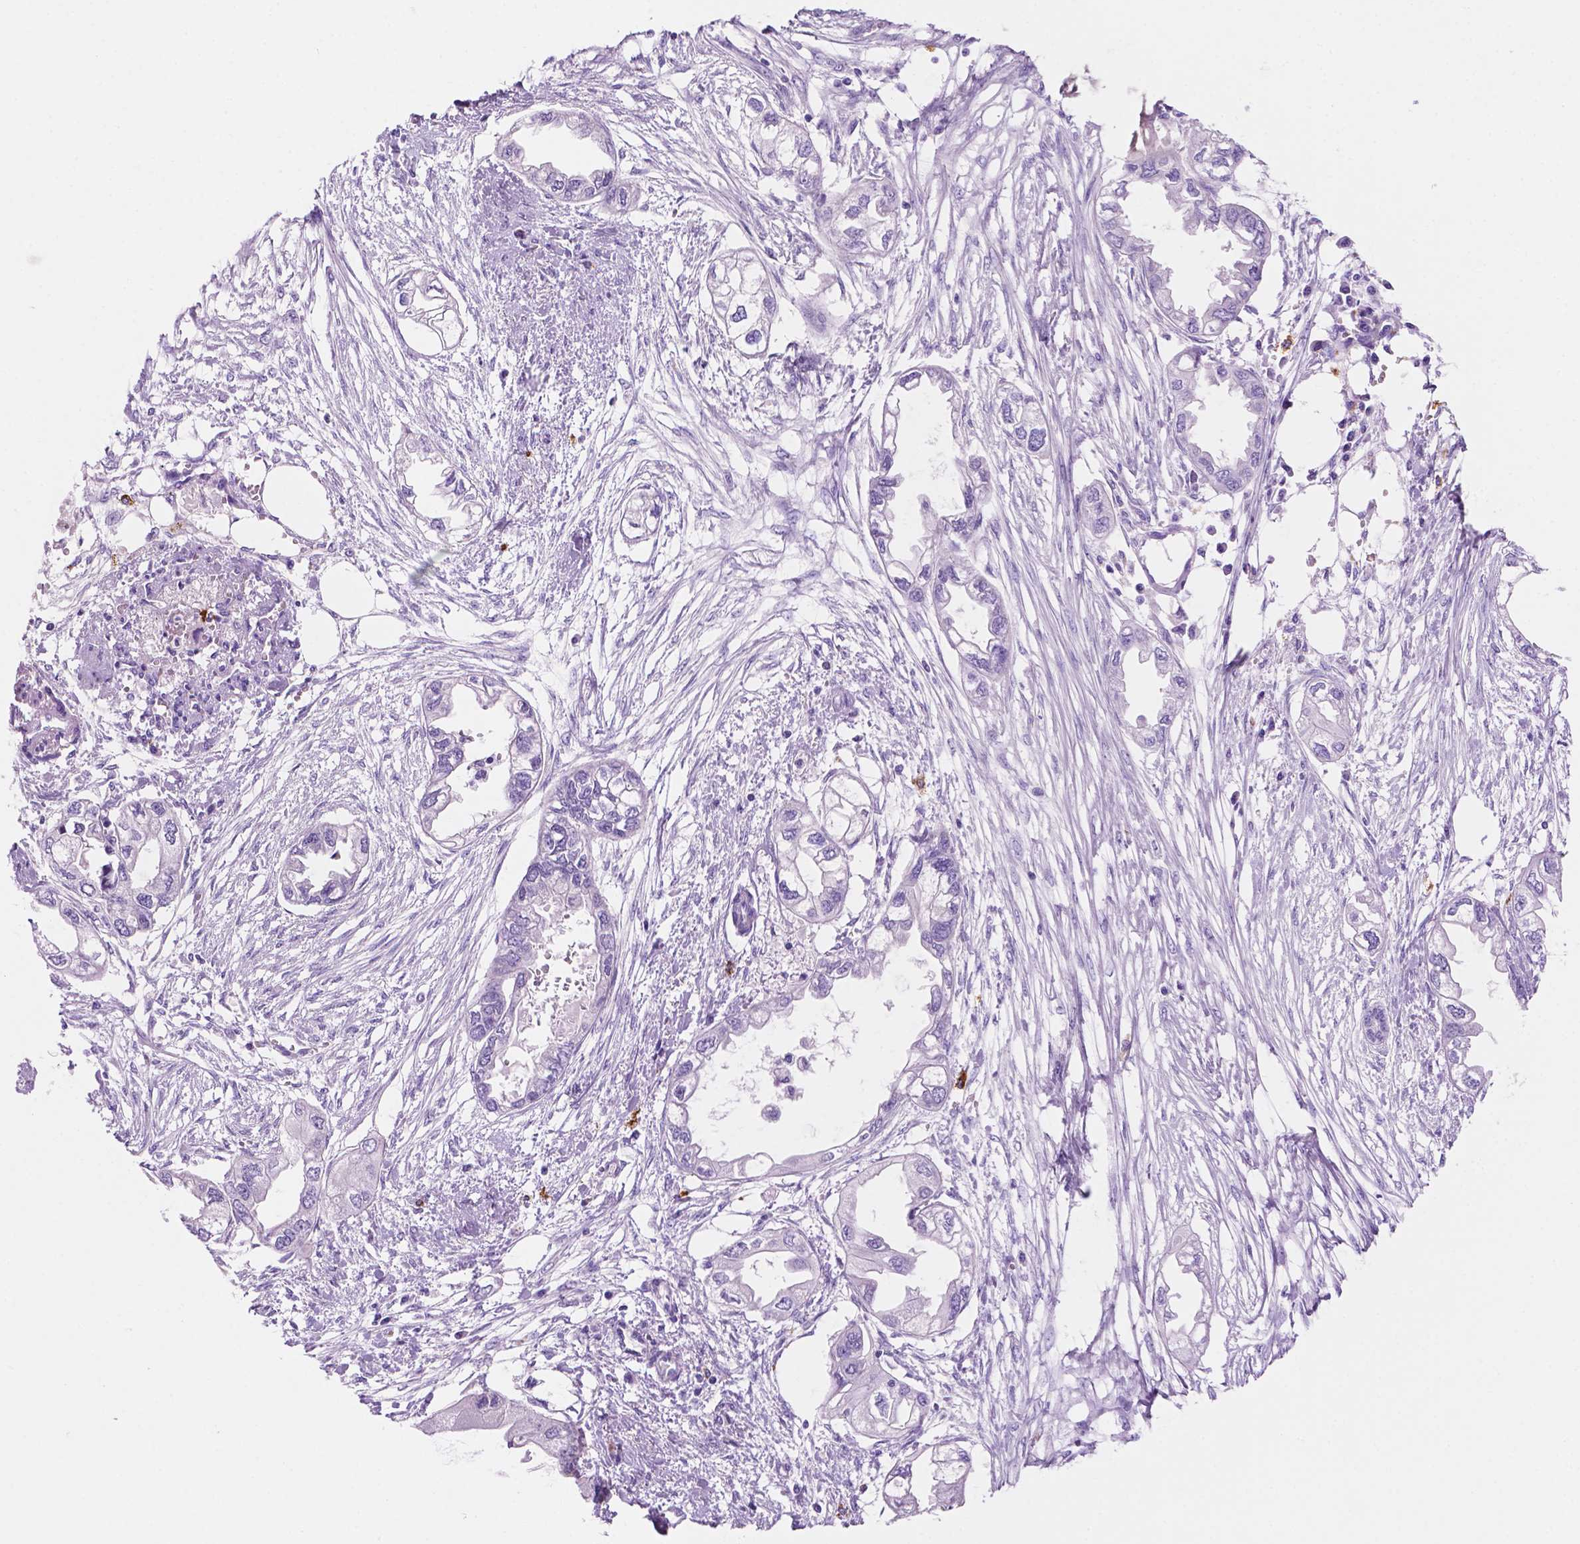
{"staining": {"intensity": "negative", "quantity": "none", "location": "none"}, "tissue": "endometrial cancer", "cell_type": "Tumor cells", "image_type": "cancer", "snomed": [{"axis": "morphology", "description": "Adenocarcinoma, NOS"}, {"axis": "morphology", "description": "Adenocarcinoma, metastatic, NOS"}, {"axis": "topography", "description": "Adipose tissue"}, {"axis": "topography", "description": "Endometrium"}], "caption": "DAB immunohistochemical staining of human endometrial cancer (metastatic adenocarcinoma) exhibits no significant staining in tumor cells.", "gene": "FOXB2", "patient": {"sex": "female", "age": 67}}